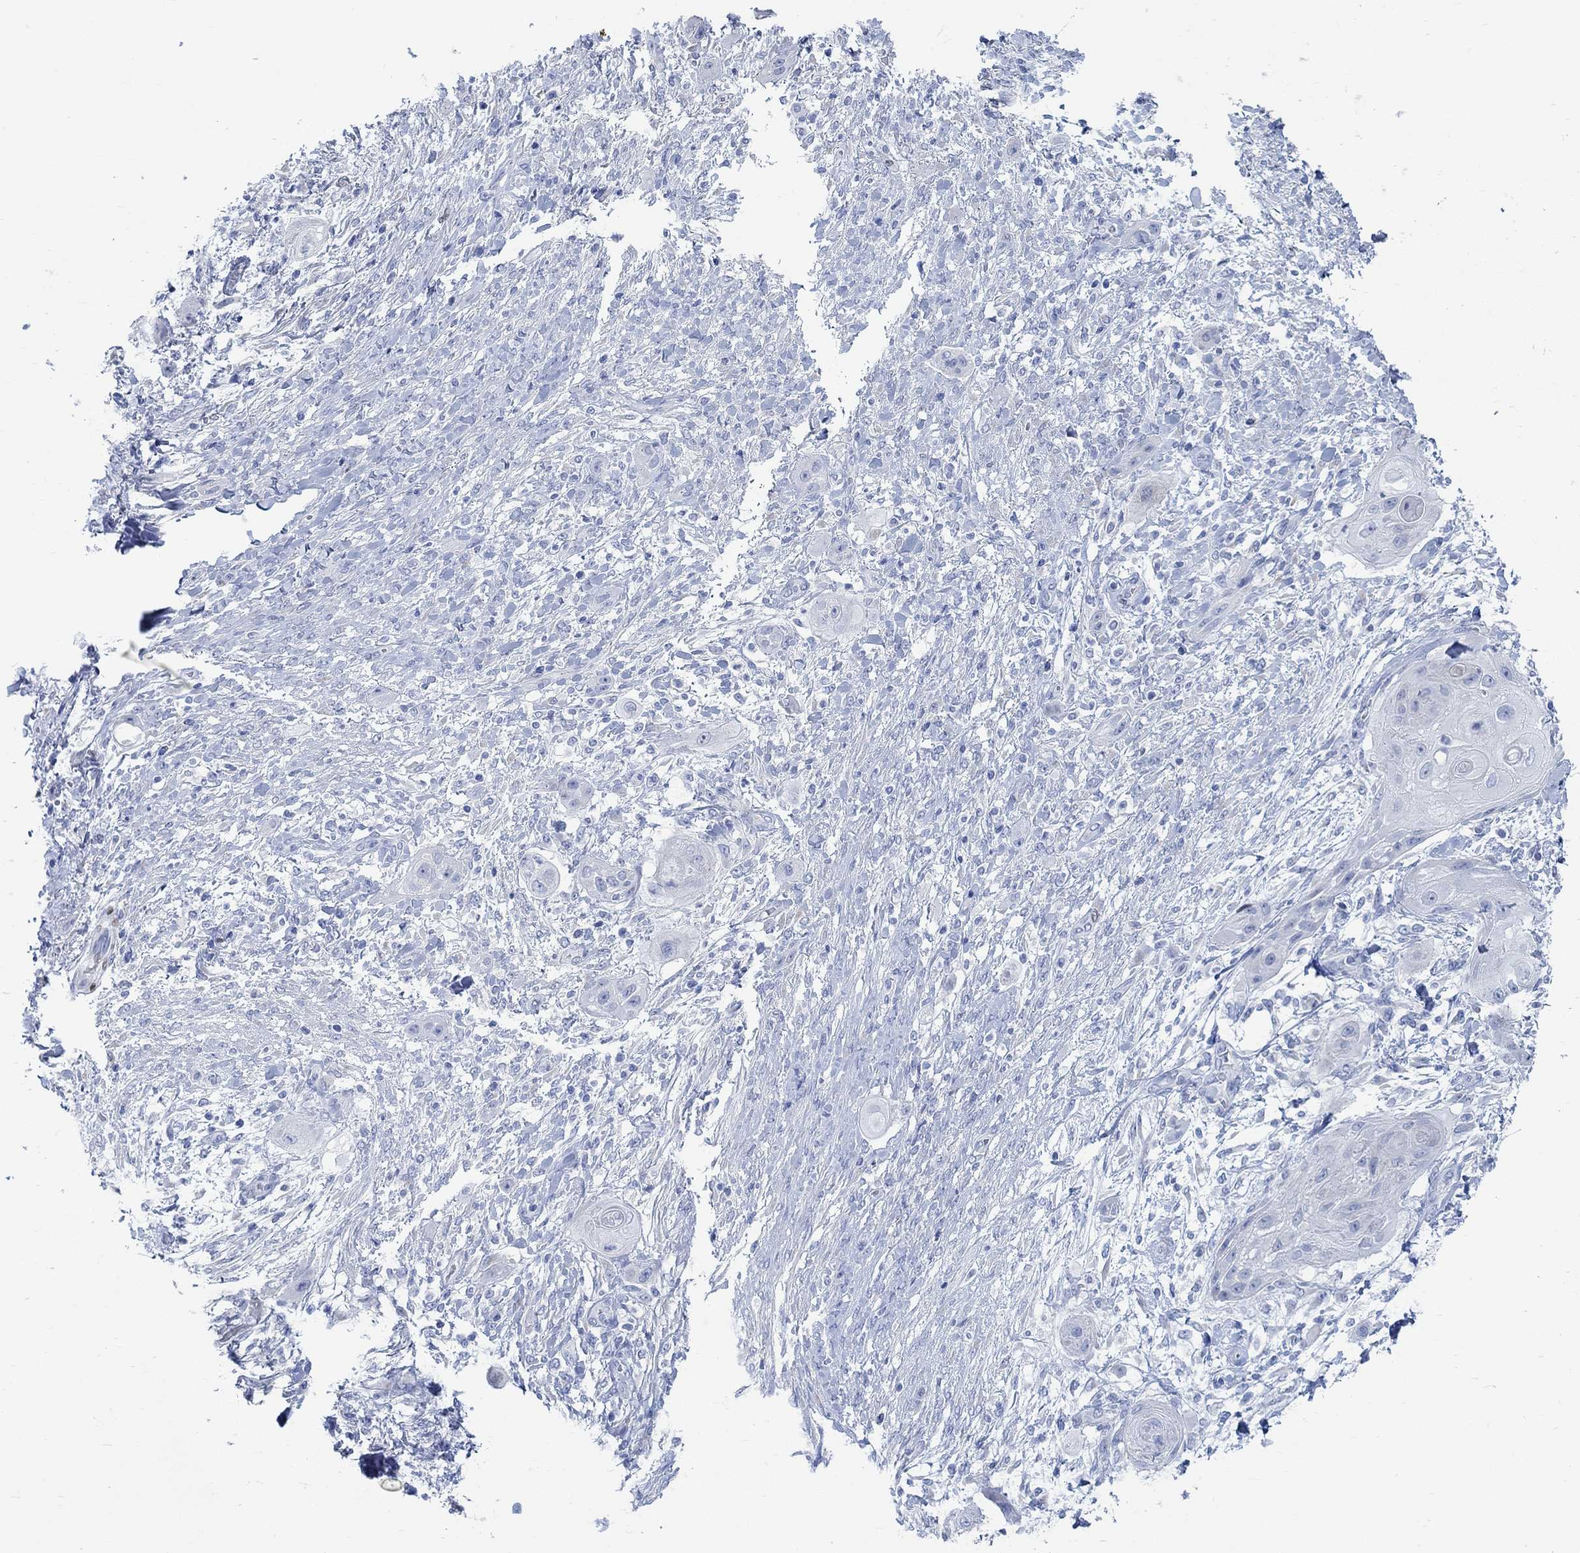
{"staining": {"intensity": "negative", "quantity": "none", "location": "none"}, "tissue": "skin cancer", "cell_type": "Tumor cells", "image_type": "cancer", "snomed": [{"axis": "morphology", "description": "Squamous cell carcinoma, NOS"}, {"axis": "topography", "description": "Skin"}], "caption": "Immunohistochemistry micrograph of neoplastic tissue: human skin squamous cell carcinoma stained with DAB (3,3'-diaminobenzidine) demonstrates no significant protein expression in tumor cells.", "gene": "RBM20", "patient": {"sex": "male", "age": 62}}